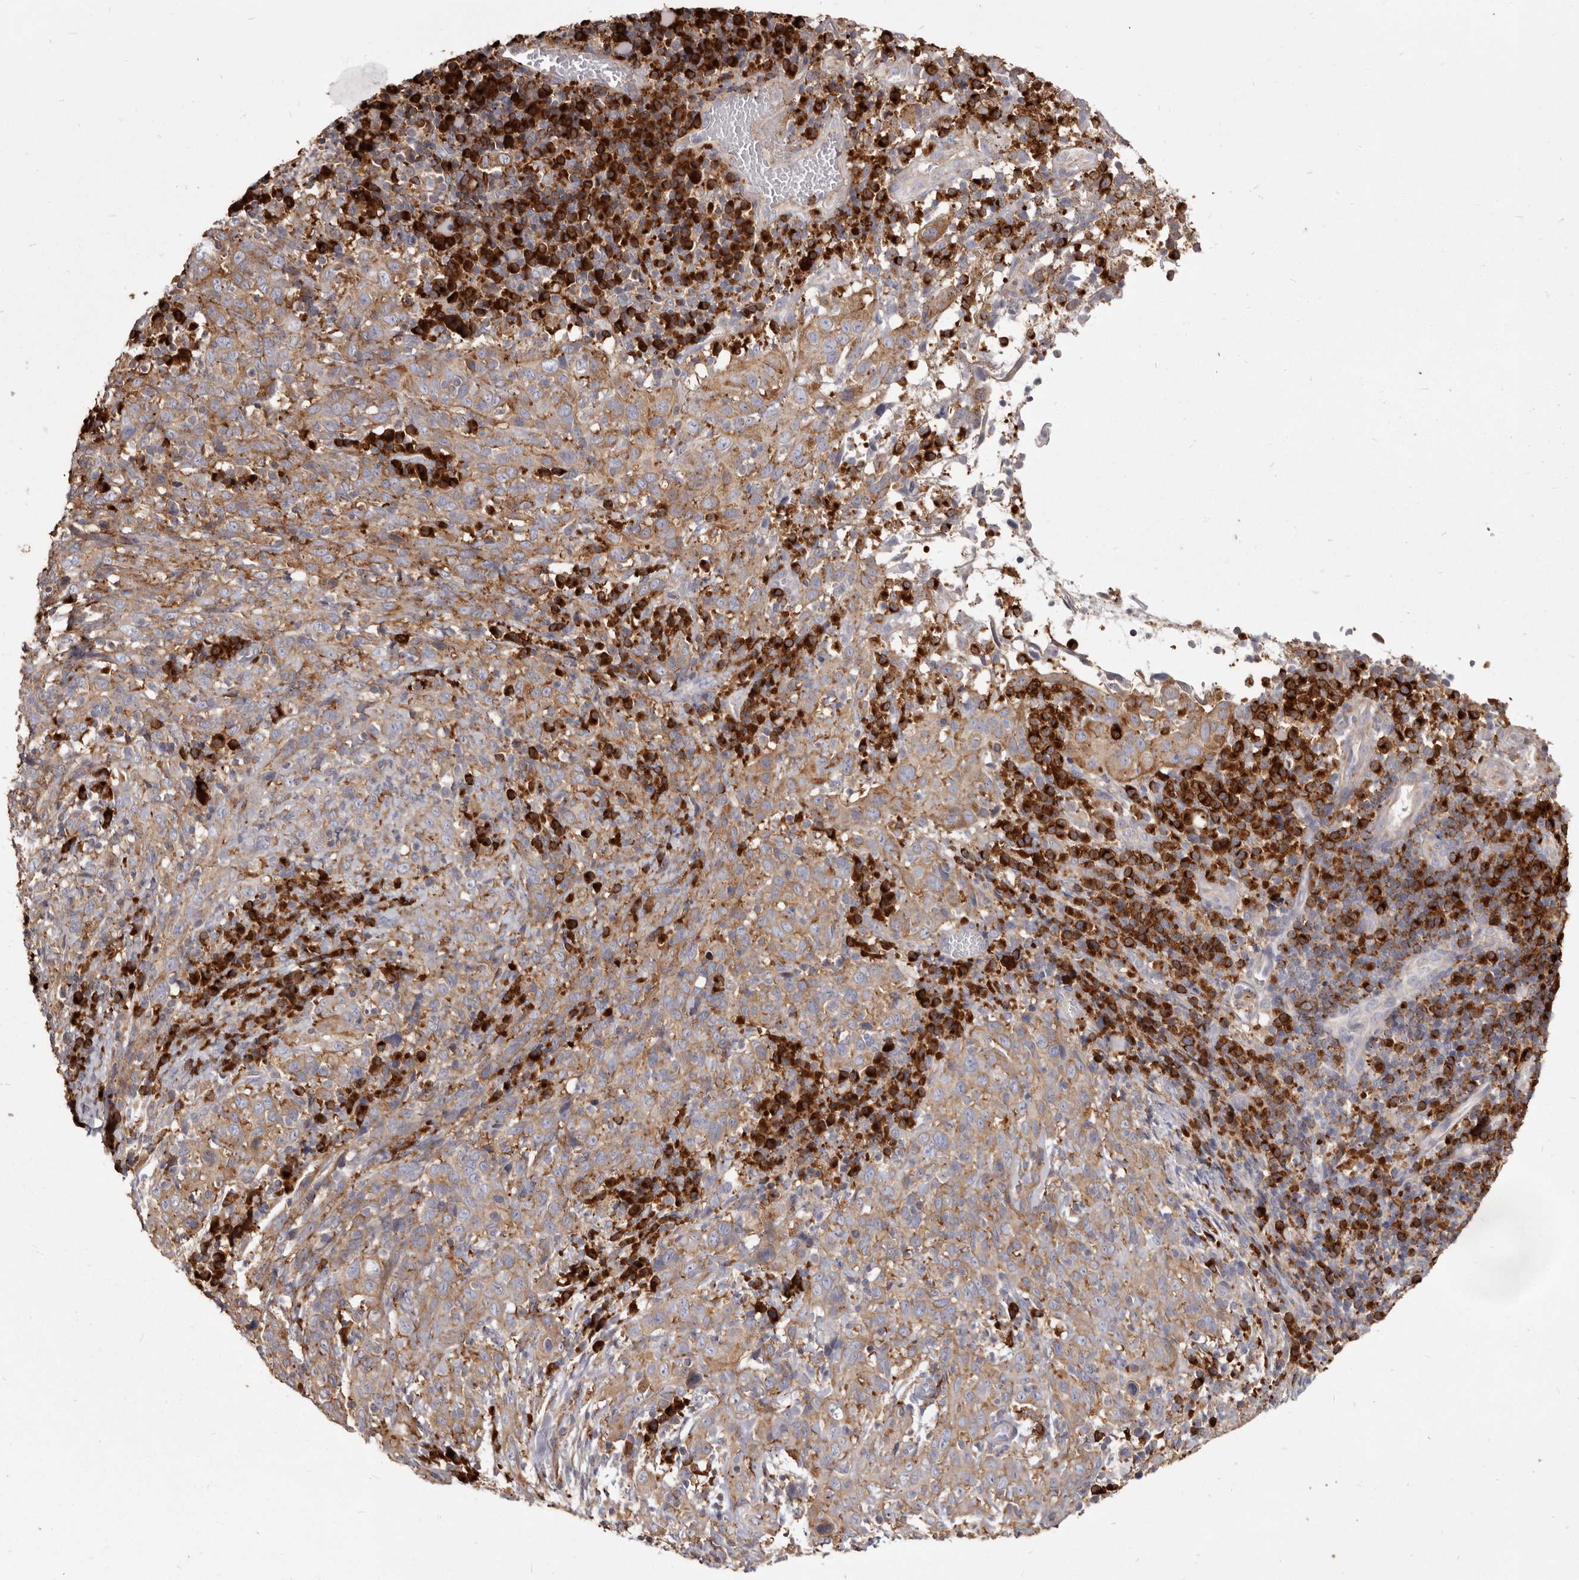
{"staining": {"intensity": "moderate", "quantity": ">75%", "location": "cytoplasmic/membranous"}, "tissue": "cervical cancer", "cell_type": "Tumor cells", "image_type": "cancer", "snomed": [{"axis": "morphology", "description": "Squamous cell carcinoma, NOS"}, {"axis": "topography", "description": "Cervix"}], "caption": "Immunohistochemical staining of cervical cancer exhibits moderate cytoplasmic/membranous protein positivity in approximately >75% of tumor cells. The staining was performed using DAB (3,3'-diaminobenzidine) to visualize the protein expression in brown, while the nuclei were stained in blue with hematoxylin (Magnification: 20x).", "gene": "TPD52", "patient": {"sex": "female", "age": 46}}